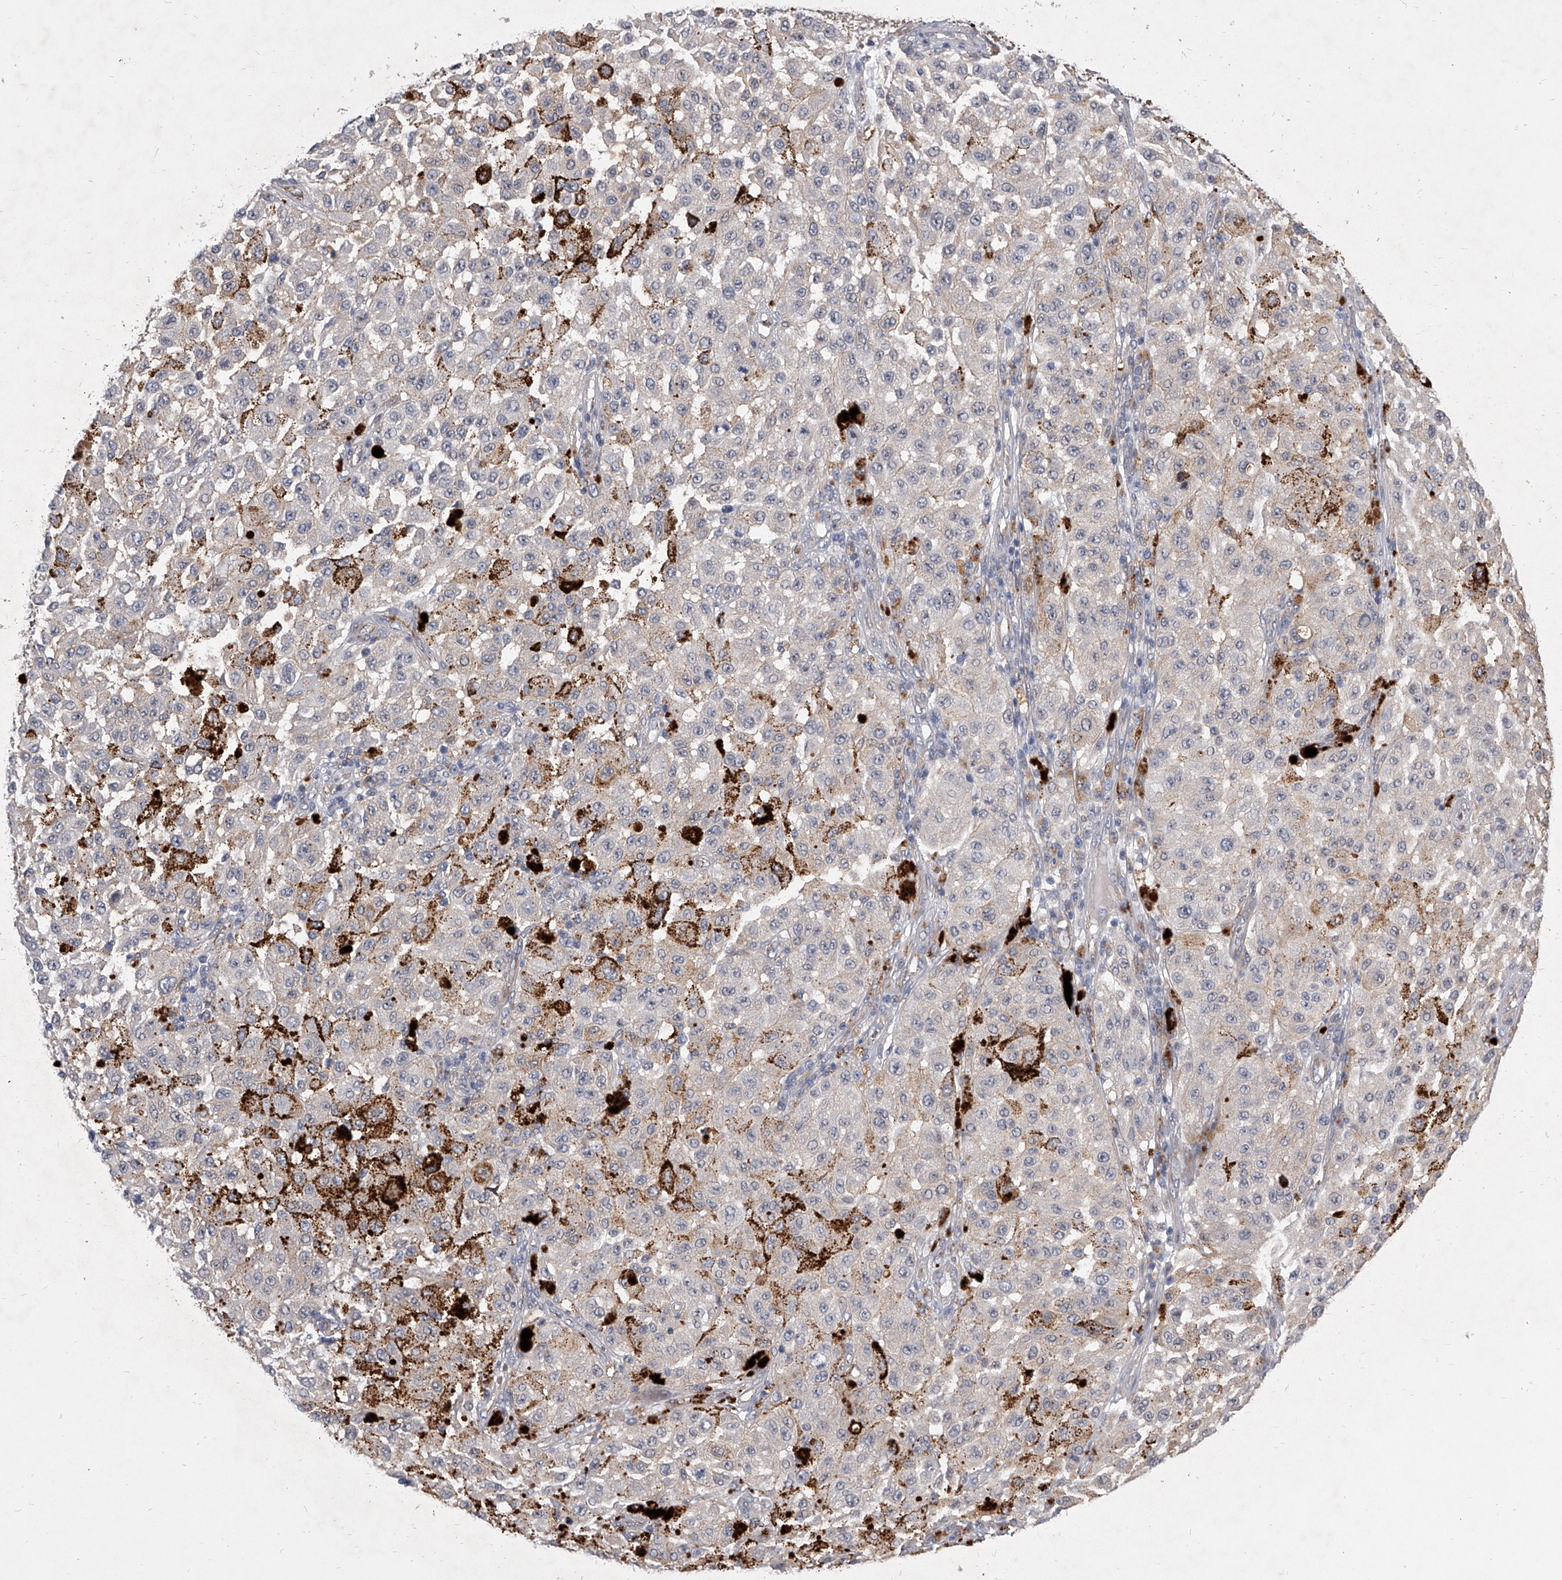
{"staining": {"intensity": "negative", "quantity": "none", "location": "none"}, "tissue": "melanoma", "cell_type": "Tumor cells", "image_type": "cancer", "snomed": [{"axis": "morphology", "description": "Malignant melanoma, NOS"}, {"axis": "topography", "description": "Skin"}], "caption": "IHC of melanoma displays no positivity in tumor cells.", "gene": "MINDY4", "patient": {"sex": "female", "age": 64}}